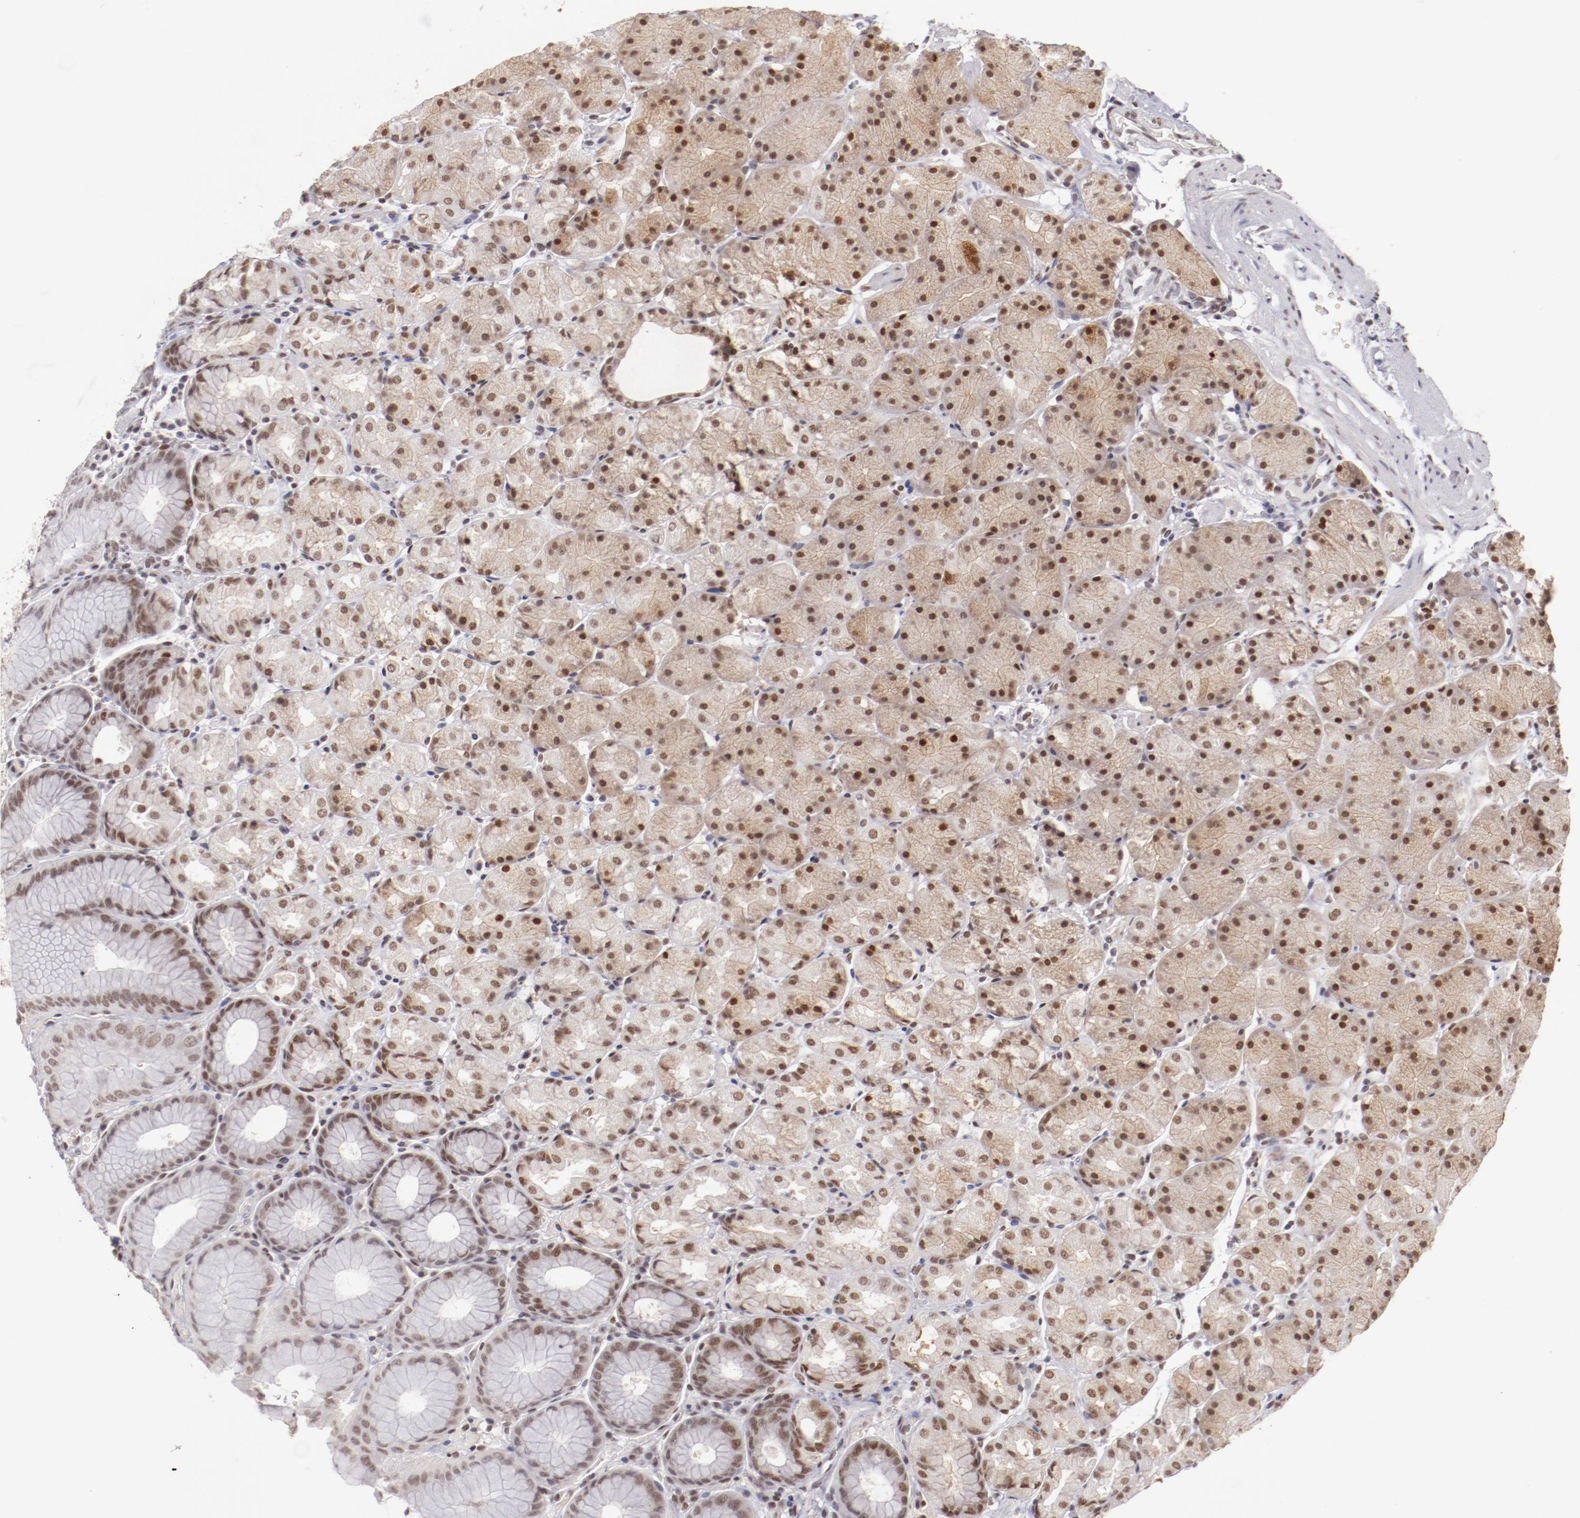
{"staining": {"intensity": "strong", "quantity": "25%-75%", "location": "cytoplasmic/membranous,nuclear"}, "tissue": "stomach", "cell_type": "Glandular cells", "image_type": "normal", "snomed": [{"axis": "morphology", "description": "Normal tissue, NOS"}, {"axis": "topography", "description": "Stomach, upper"}, {"axis": "topography", "description": "Stomach"}], "caption": "This is an image of immunohistochemistry staining of benign stomach, which shows strong positivity in the cytoplasmic/membranous,nuclear of glandular cells.", "gene": "TFAP4", "patient": {"sex": "male", "age": 76}}